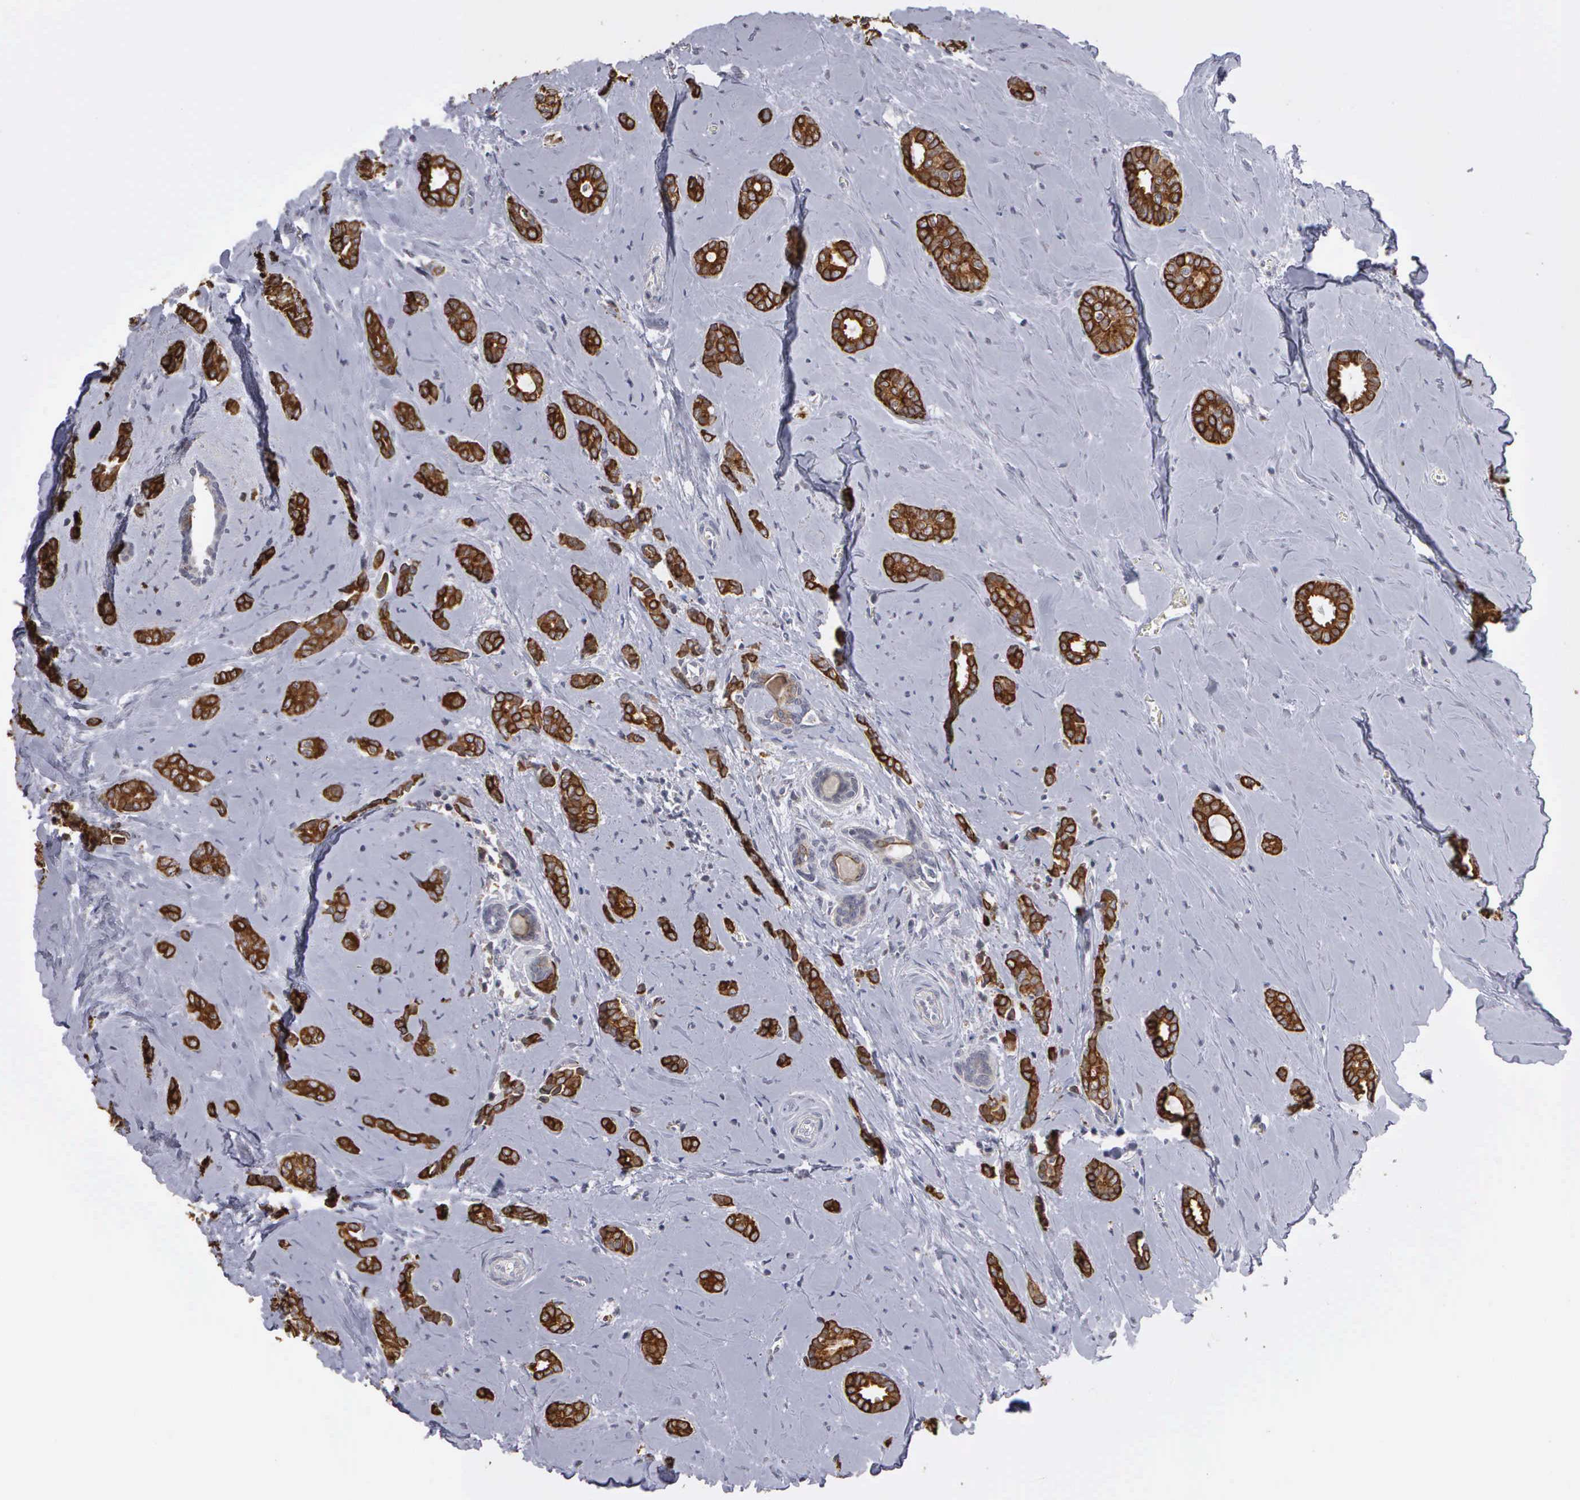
{"staining": {"intensity": "moderate", "quantity": ">75%", "location": "cytoplasmic/membranous"}, "tissue": "breast cancer", "cell_type": "Tumor cells", "image_type": "cancer", "snomed": [{"axis": "morphology", "description": "Duct carcinoma"}, {"axis": "topography", "description": "Breast"}], "caption": "Human breast cancer stained for a protein (brown) demonstrates moderate cytoplasmic/membranous positive expression in about >75% of tumor cells.", "gene": "WDR89", "patient": {"sex": "female", "age": 50}}